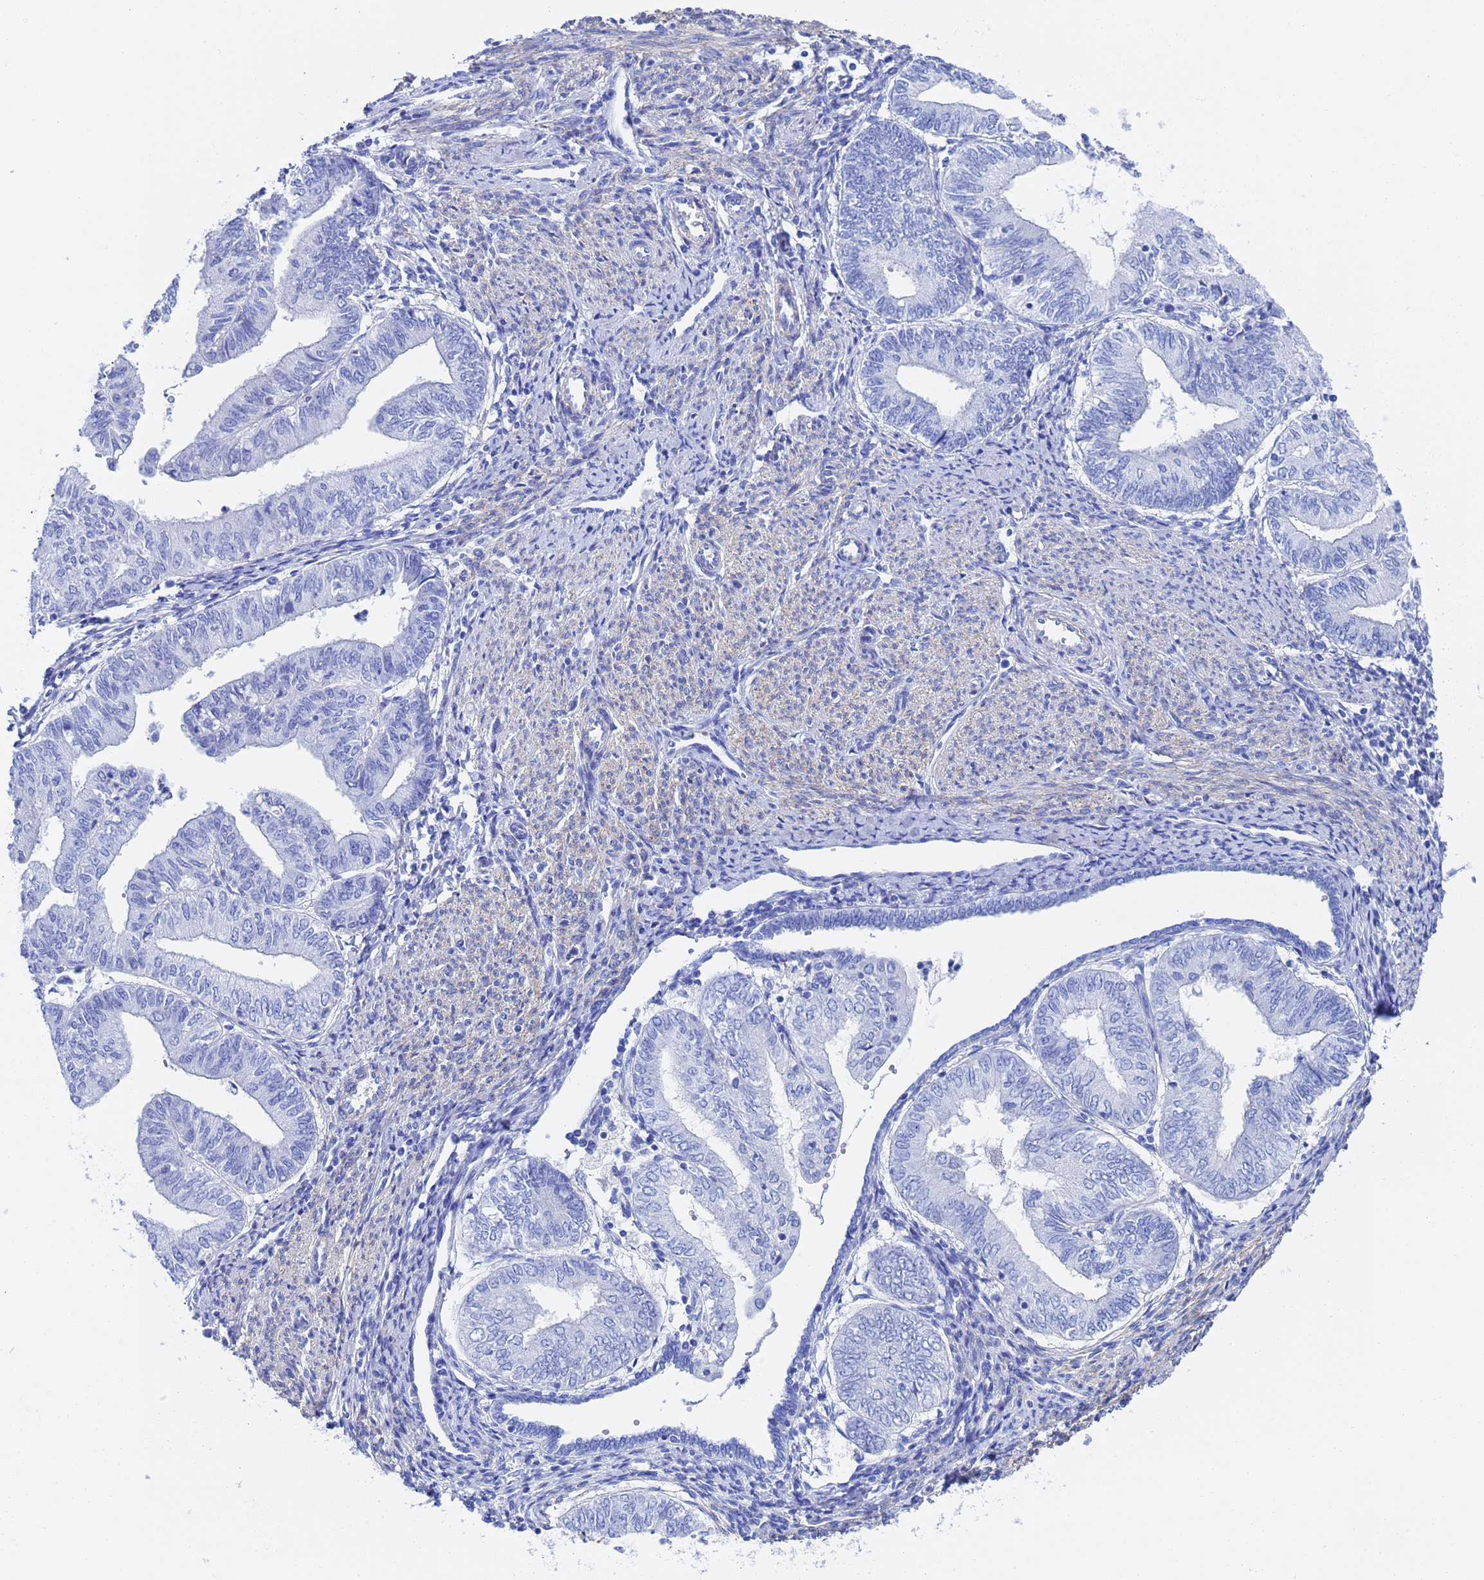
{"staining": {"intensity": "negative", "quantity": "none", "location": "none"}, "tissue": "endometrial cancer", "cell_type": "Tumor cells", "image_type": "cancer", "snomed": [{"axis": "morphology", "description": "Adenocarcinoma, NOS"}, {"axis": "topography", "description": "Endometrium"}], "caption": "The micrograph shows no staining of tumor cells in adenocarcinoma (endometrial). (DAB (3,3'-diaminobenzidine) IHC, high magnification).", "gene": "CST4", "patient": {"sex": "female", "age": 66}}